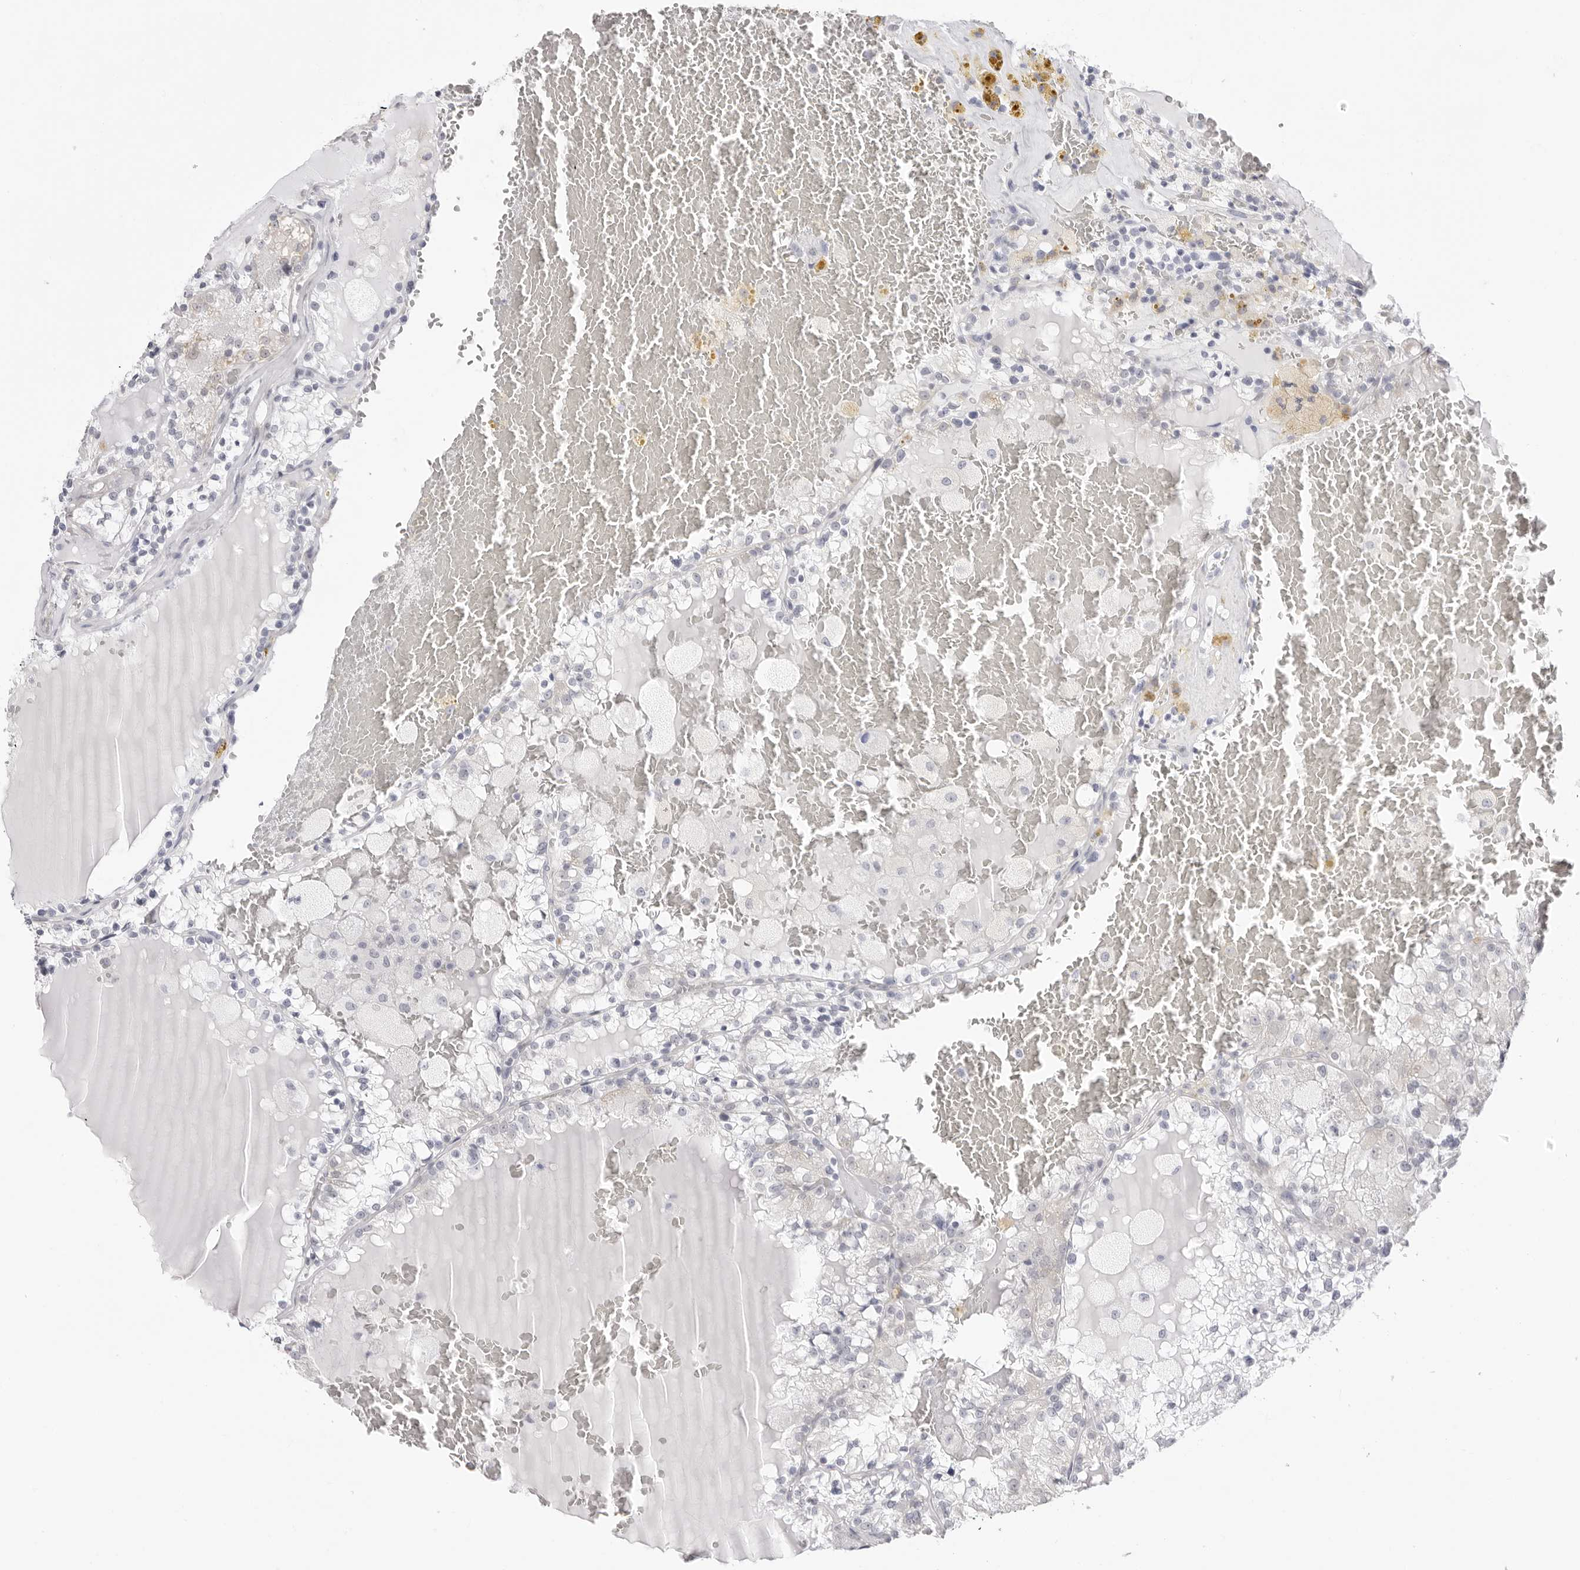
{"staining": {"intensity": "negative", "quantity": "none", "location": "none"}, "tissue": "renal cancer", "cell_type": "Tumor cells", "image_type": "cancer", "snomed": [{"axis": "morphology", "description": "Adenocarcinoma, NOS"}, {"axis": "topography", "description": "Kidney"}], "caption": "An IHC image of renal cancer (adenocarcinoma) is shown. There is no staining in tumor cells of renal cancer (adenocarcinoma).", "gene": "FDPS", "patient": {"sex": "female", "age": 56}}